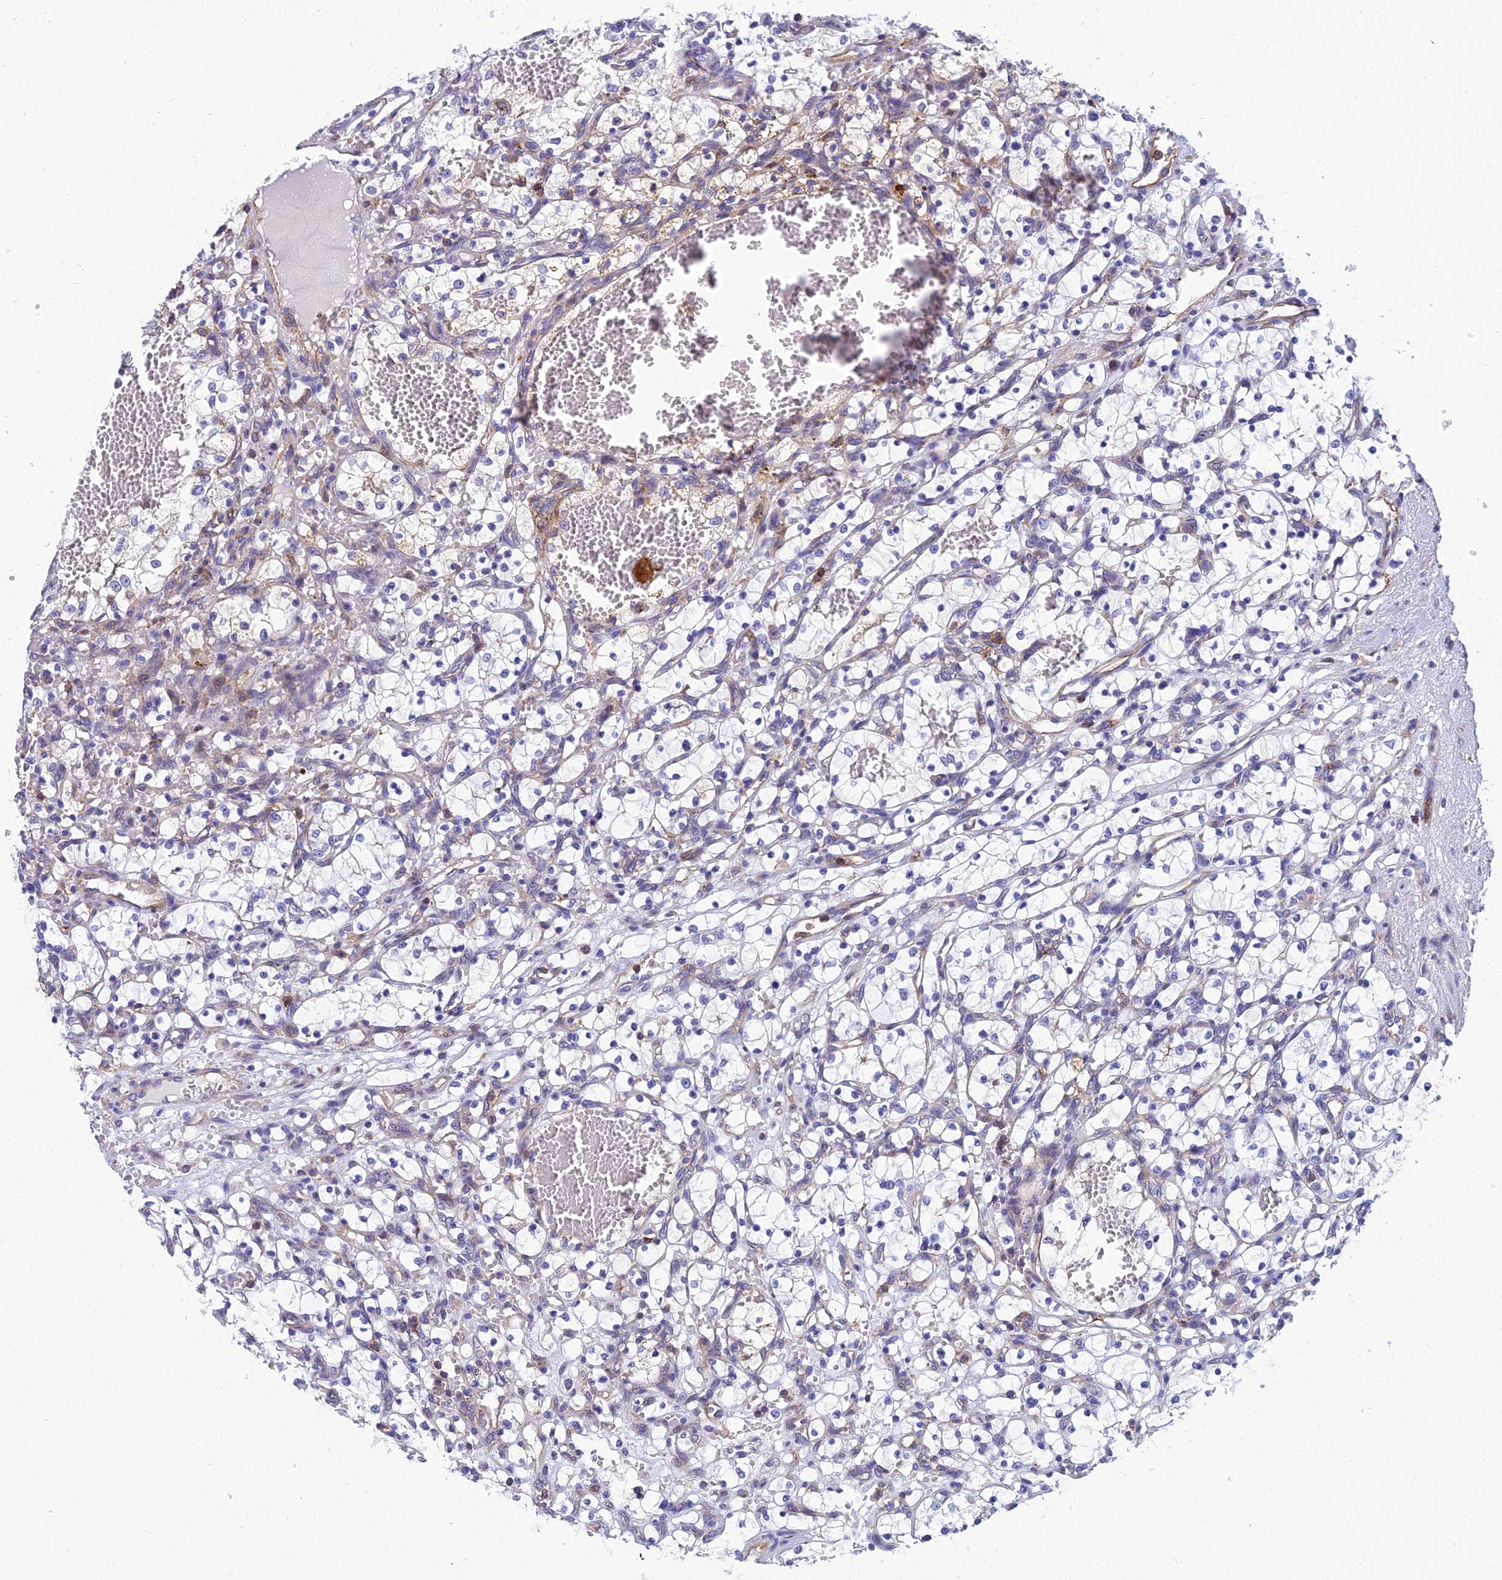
{"staining": {"intensity": "negative", "quantity": "none", "location": "none"}, "tissue": "renal cancer", "cell_type": "Tumor cells", "image_type": "cancer", "snomed": [{"axis": "morphology", "description": "Adenocarcinoma, NOS"}, {"axis": "topography", "description": "Kidney"}], "caption": "This histopathology image is of renal cancer (adenocarcinoma) stained with immunohistochemistry to label a protein in brown with the nuclei are counter-stained blue. There is no positivity in tumor cells.", "gene": "PPP1R18", "patient": {"sex": "female", "age": 69}}